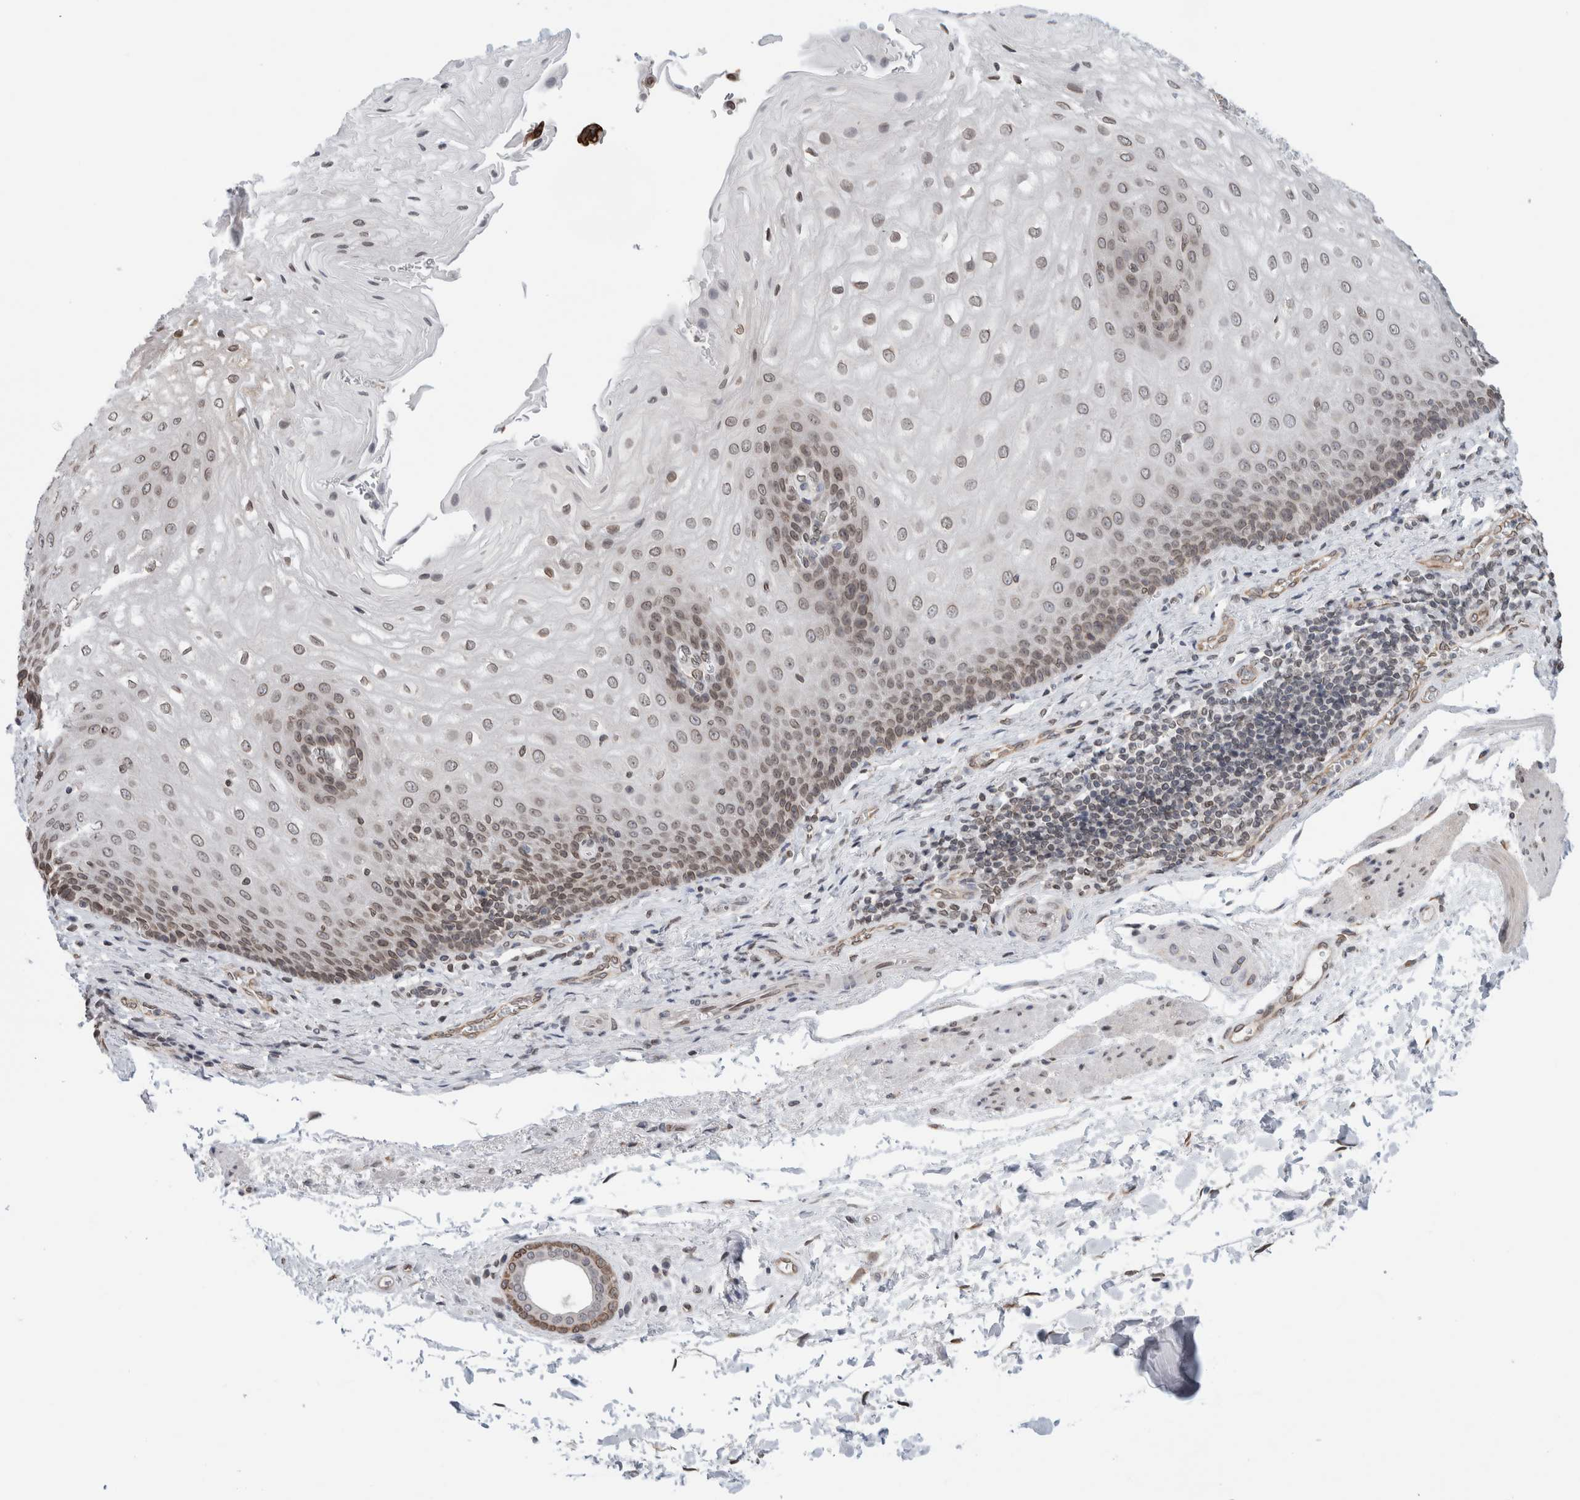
{"staining": {"intensity": "moderate", "quantity": ">75%", "location": "nuclear"}, "tissue": "esophagus", "cell_type": "Squamous epithelial cells", "image_type": "normal", "snomed": [{"axis": "morphology", "description": "Normal tissue, NOS"}, {"axis": "topography", "description": "Esophagus"}], "caption": "Squamous epithelial cells show moderate nuclear staining in about >75% of cells in benign esophagus. (IHC, brightfield microscopy, high magnification).", "gene": "RBMX2", "patient": {"sex": "male", "age": 54}}